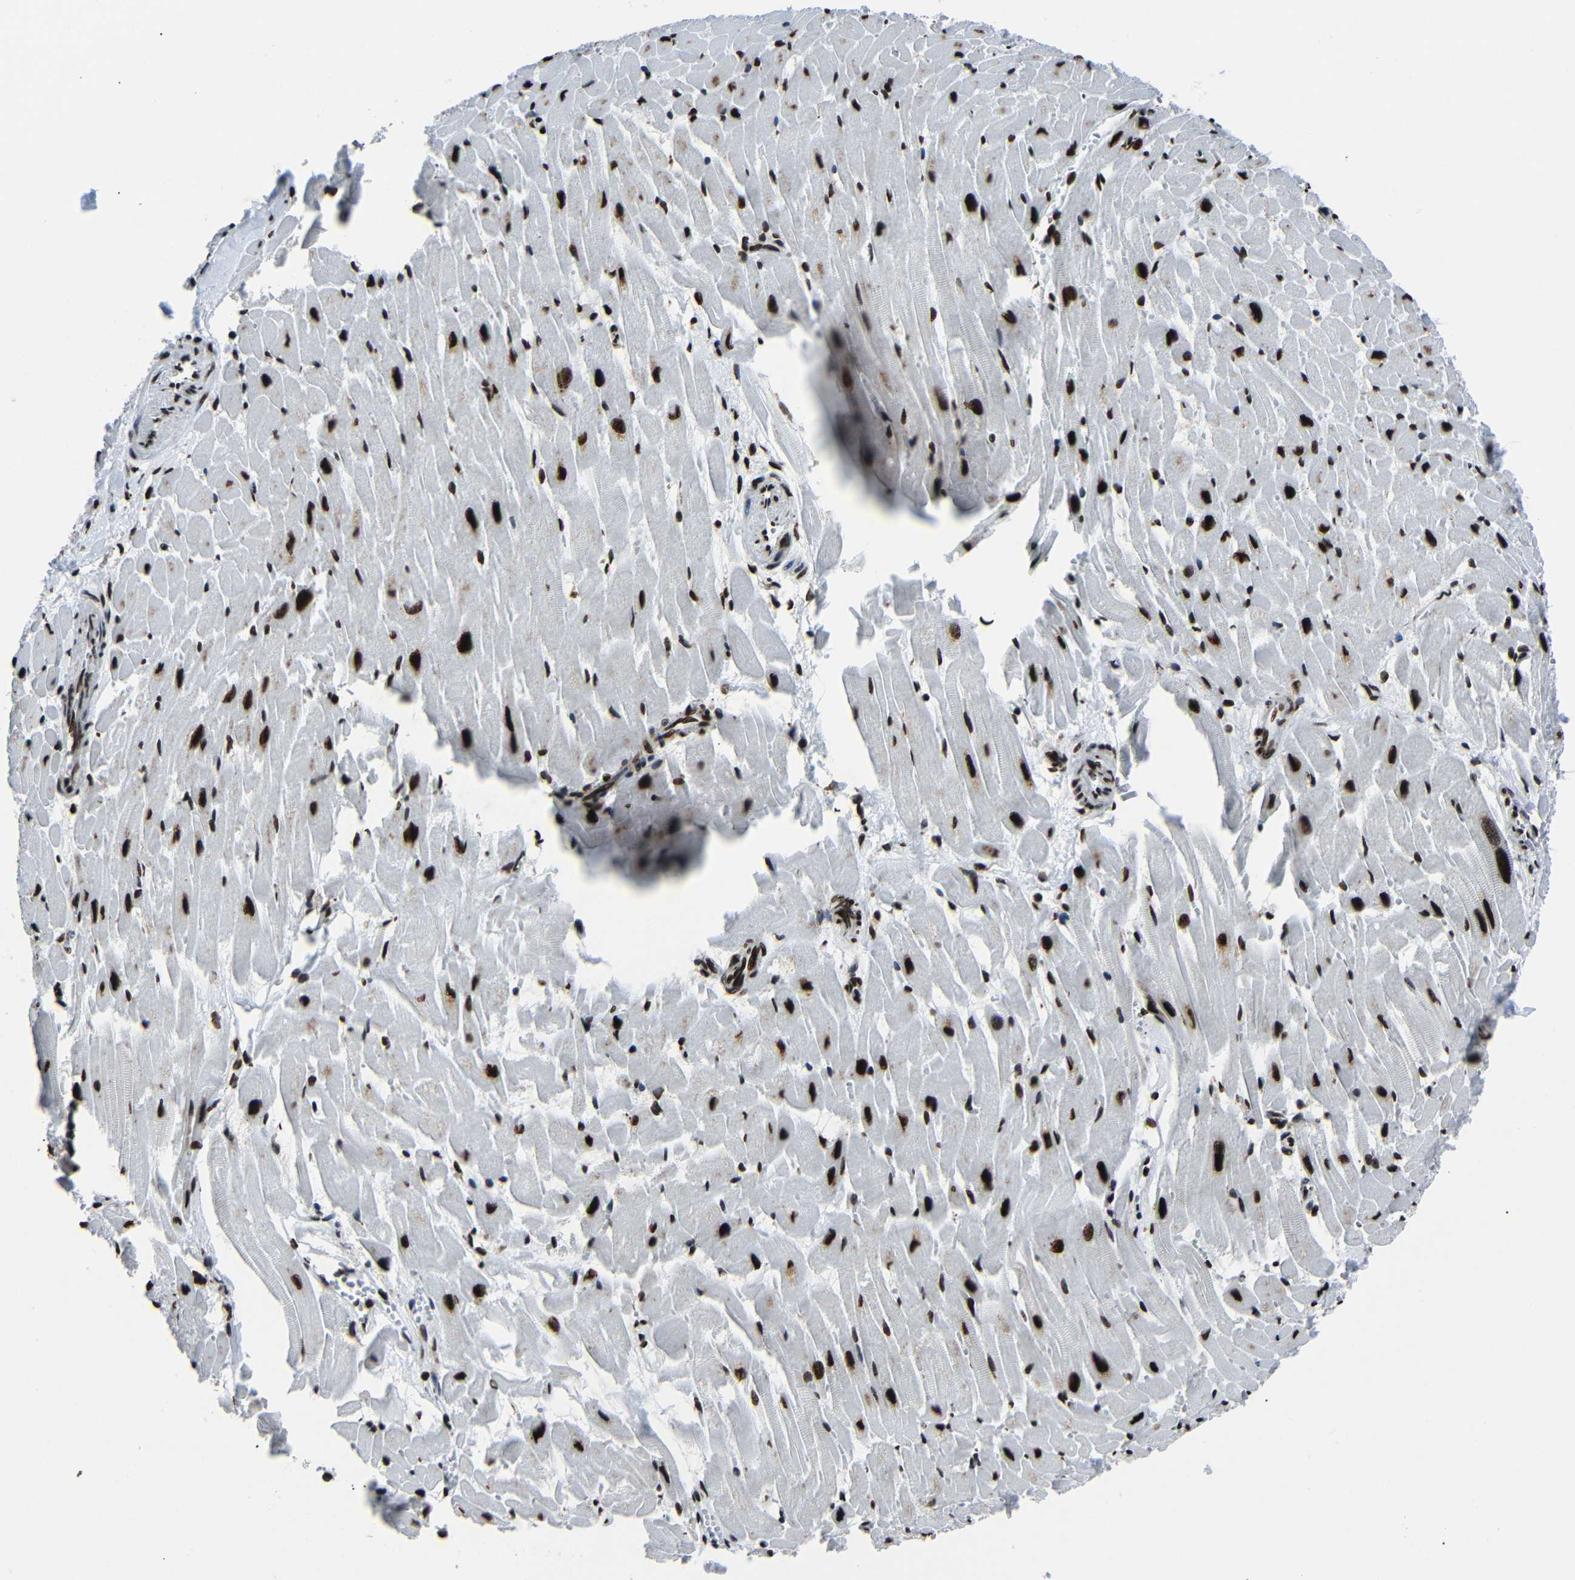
{"staining": {"intensity": "strong", "quantity": ">75%", "location": "nuclear"}, "tissue": "heart muscle", "cell_type": "Cardiomyocytes", "image_type": "normal", "snomed": [{"axis": "morphology", "description": "Normal tissue, NOS"}, {"axis": "topography", "description": "Heart"}], "caption": "The histopathology image shows immunohistochemical staining of benign heart muscle. There is strong nuclear staining is appreciated in approximately >75% of cardiomyocytes. (DAB (3,3'-diaminobenzidine) IHC, brown staining for protein, blue staining for nuclei).", "gene": "SRSF1", "patient": {"sex": "female", "age": 19}}